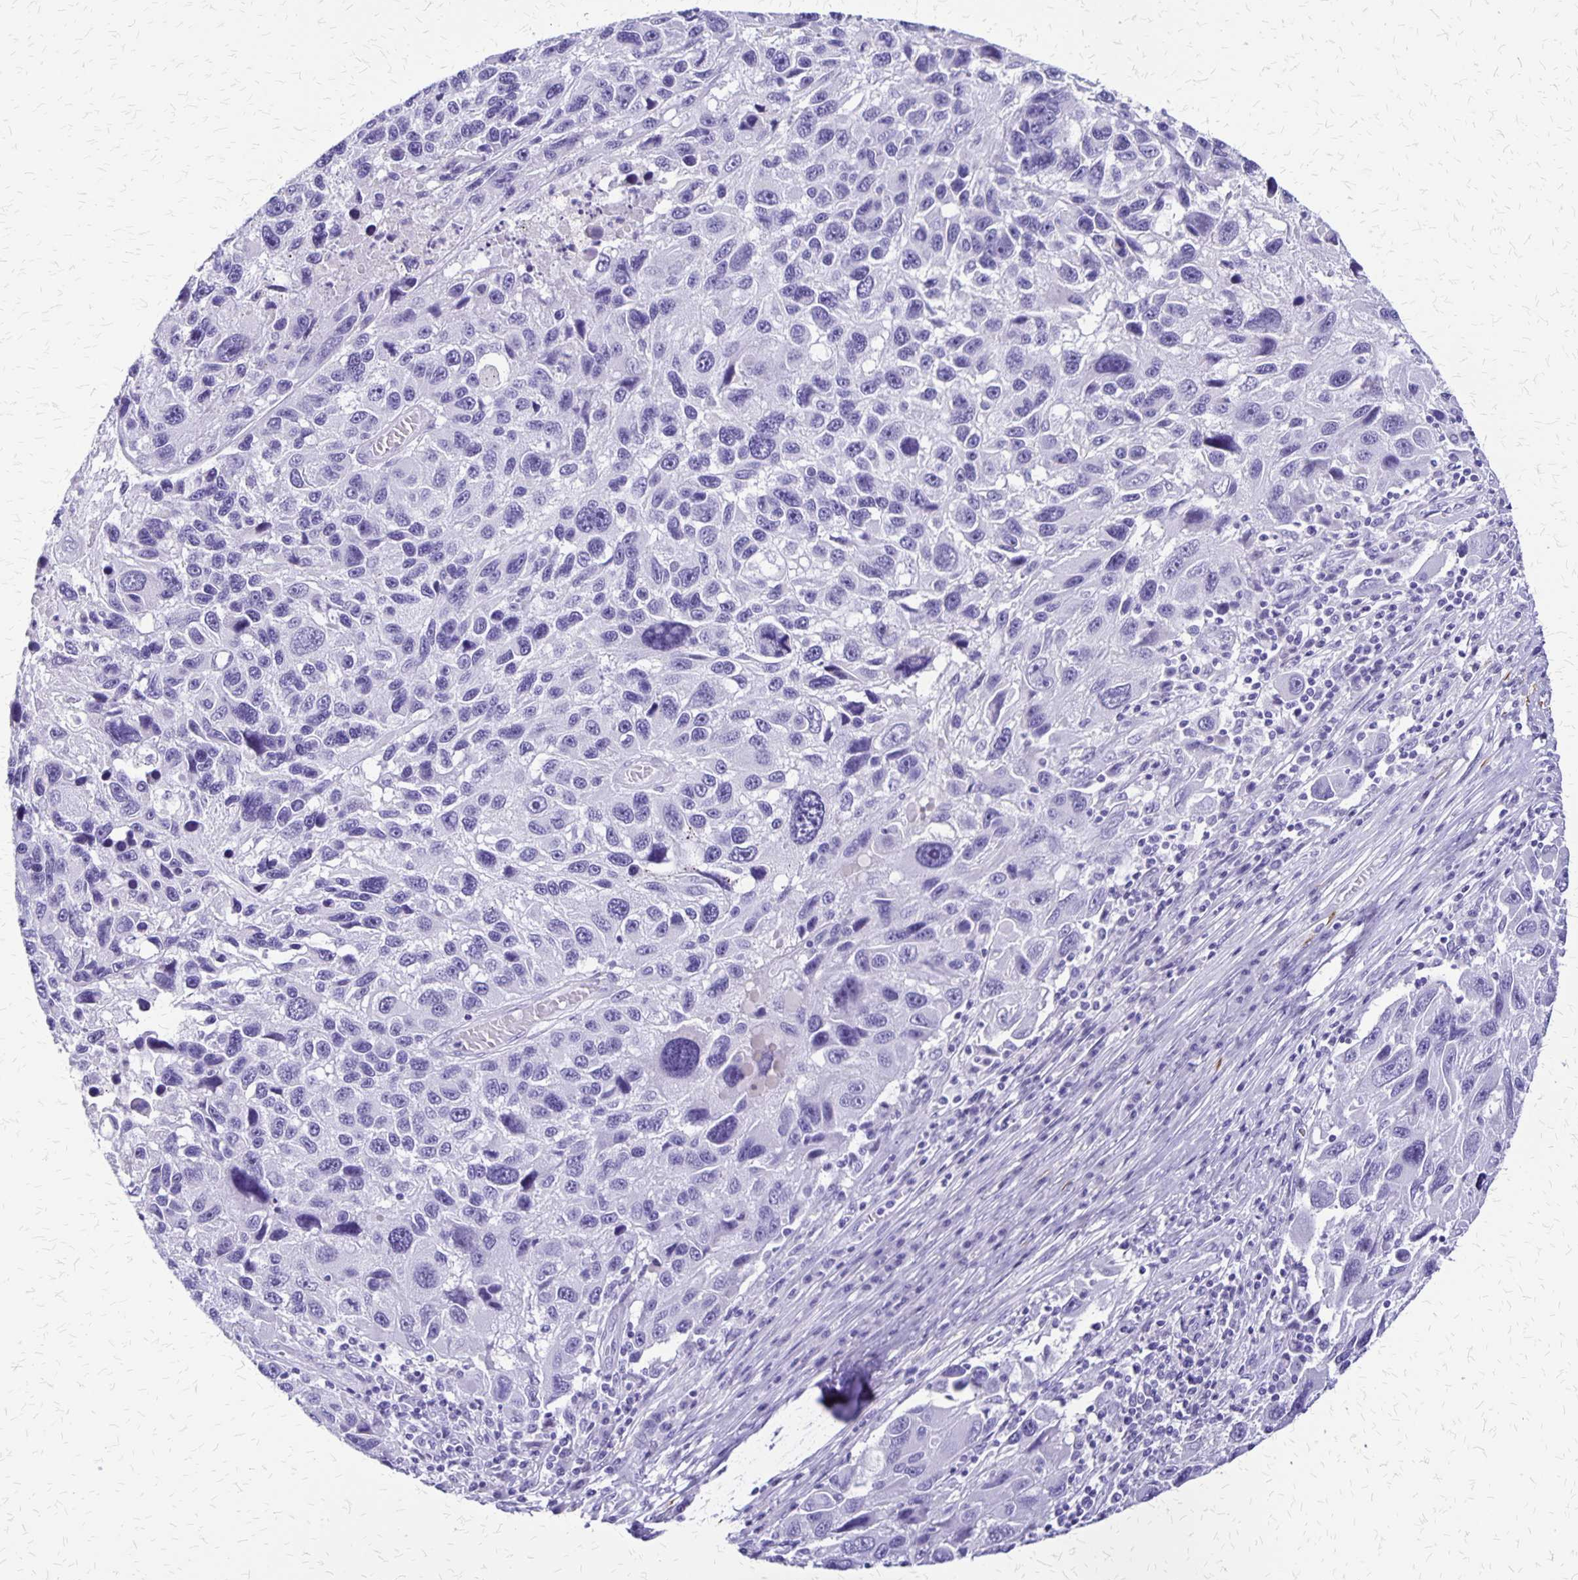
{"staining": {"intensity": "negative", "quantity": "none", "location": "none"}, "tissue": "melanoma", "cell_type": "Tumor cells", "image_type": "cancer", "snomed": [{"axis": "morphology", "description": "Malignant melanoma, NOS"}, {"axis": "topography", "description": "Skin"}], "caption": "Tumor cells are negative for protein expression in human malignant melanoma.", "gene": "SLC13A2", "patient": {"sex": "male", "age": 53}}